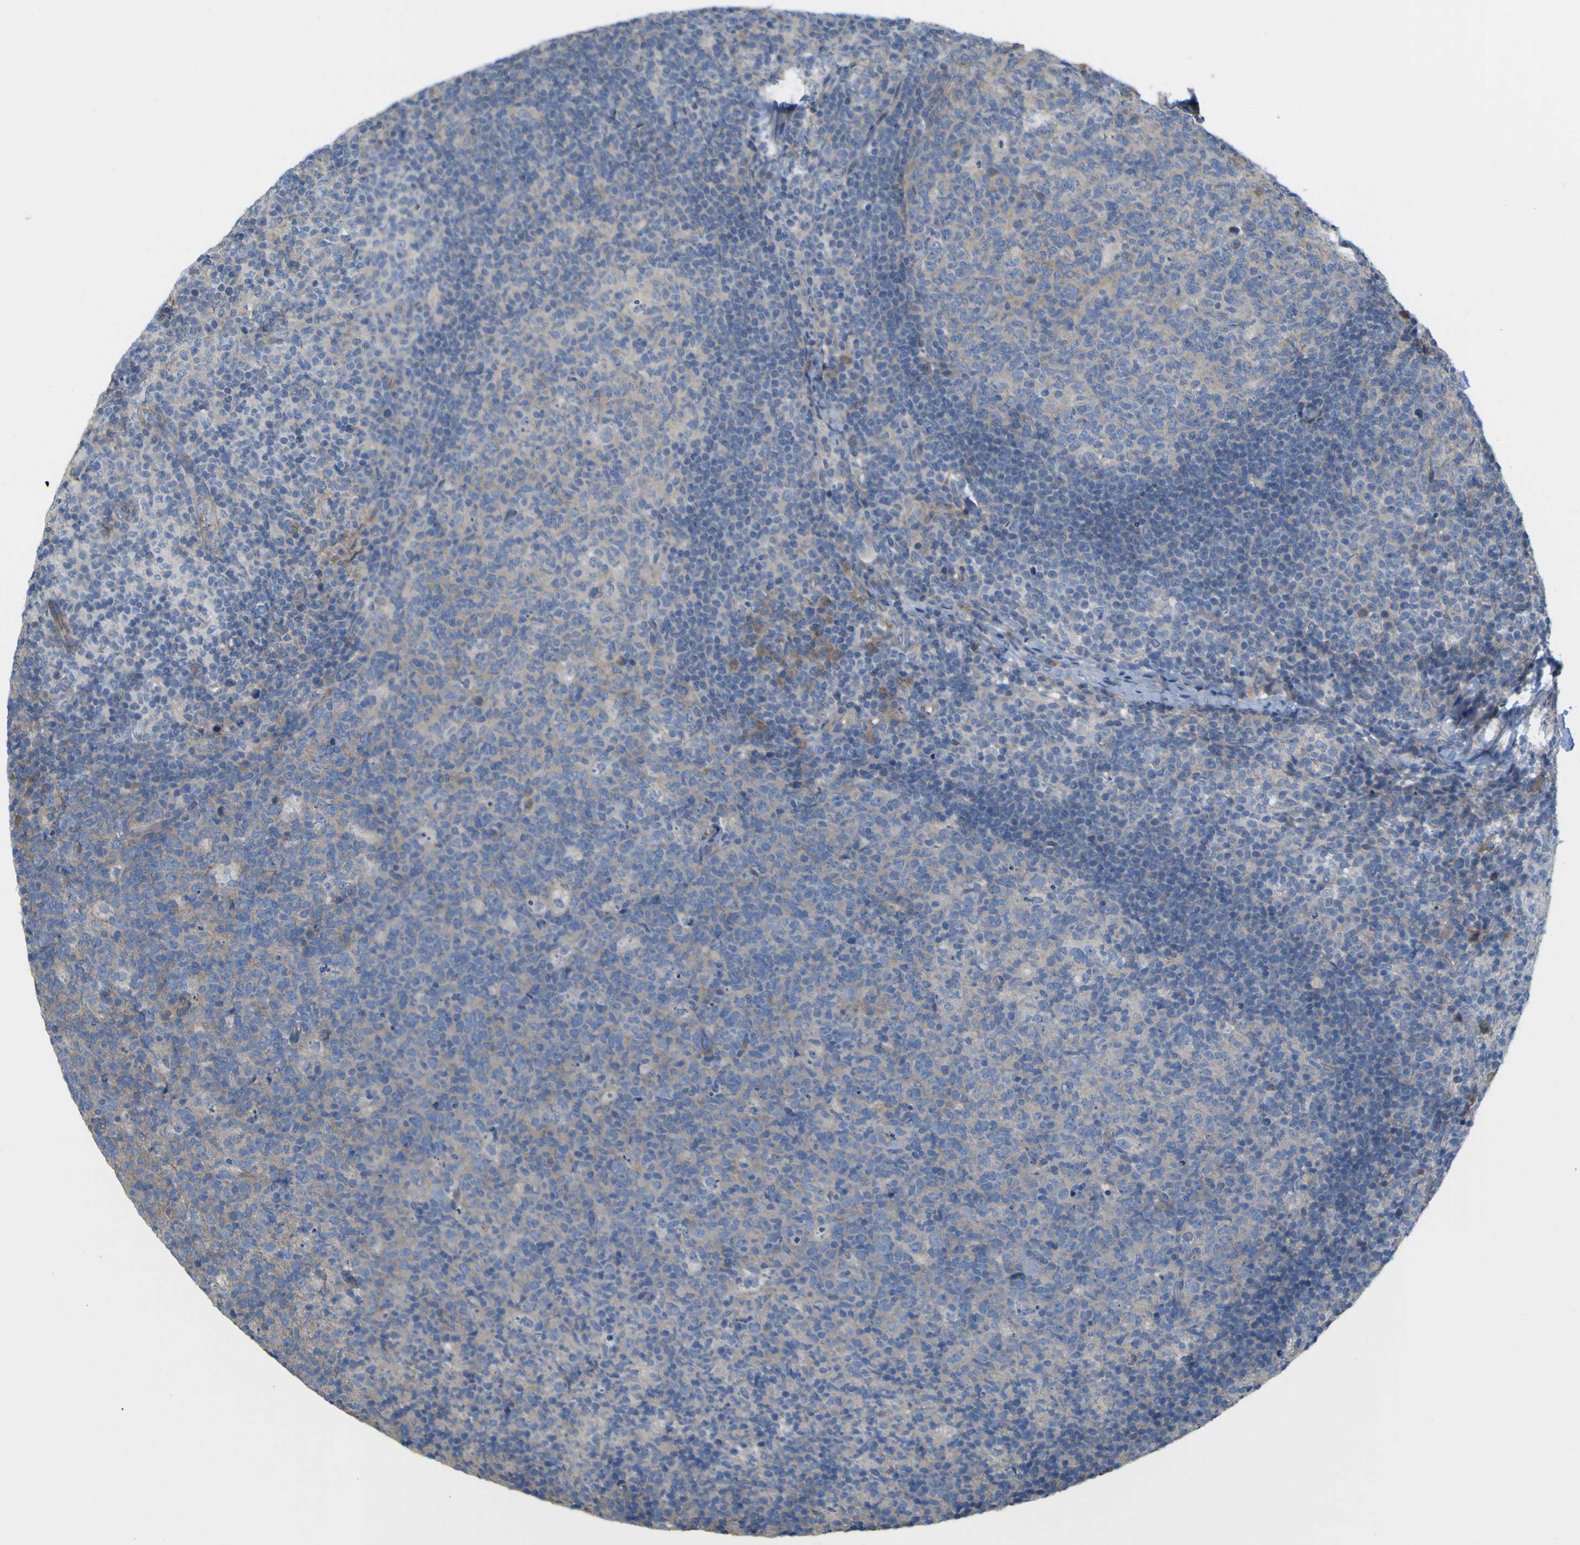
{"staining": {"intensity": "negative", "quantity": "none", "location": "none"}, "tissue": "lymph node", "cell_type": "Germinal center cells", "image_type": "normal", "snomed": [{"axis": "morphology", "description": "Normal tissue, NOS"}, {"axis": "morphology", "description": "Inflammation, NOS"}, {"axis": "topography", "description": "Lymph node"}], "caption": "Immunohistochemistry (IHC) of benign human lymph node exhibits no expression in germinal center cells. (DAB (3,3'-diaminobenzidine) IHC, high magnification).", "gene": "MYEOV", "patient": {"sex": "male", "age": 55}}